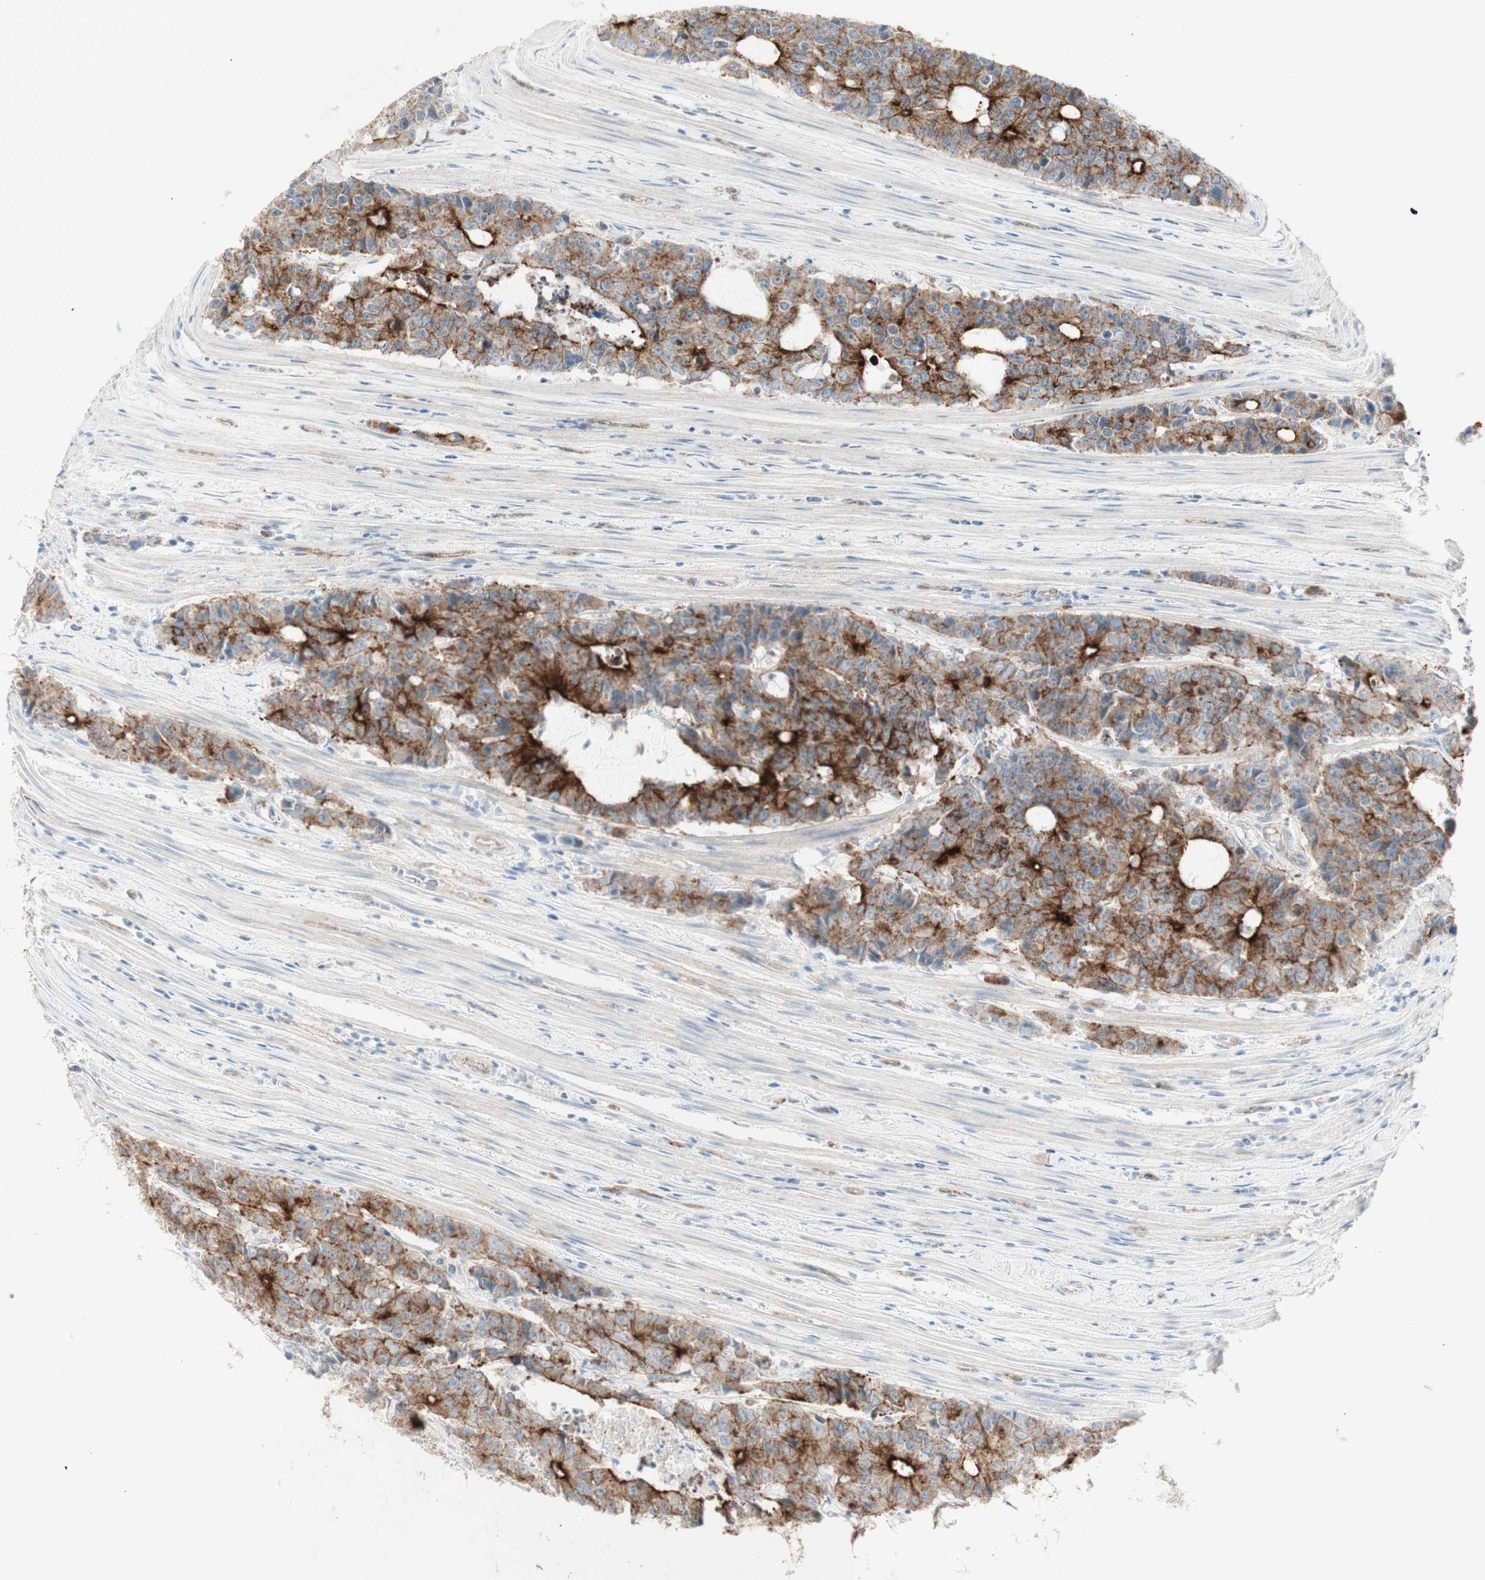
{"staining": {"intensity": "strong", "quantity": "25%-75%", "location": "cytoplasmic/membranous"}, "tissue": "colorectal cancer", "cell_type": "Tumor cells", "image_type": "cancer", "snomed": [{"axis": "morphology", "description": "Adenocarcinoma, NOS"}, {"axis": "topography", "description": "Colon"}], "caption": "Human colorectal cancer (adenocarcinoma) stained with a brown dye reveals strong cytoplasmic/membranous positive staining in approximately 25%-75% of tumor cells.", "gene": "MYO6", "patient": {"sex": "female", "age": 86}}